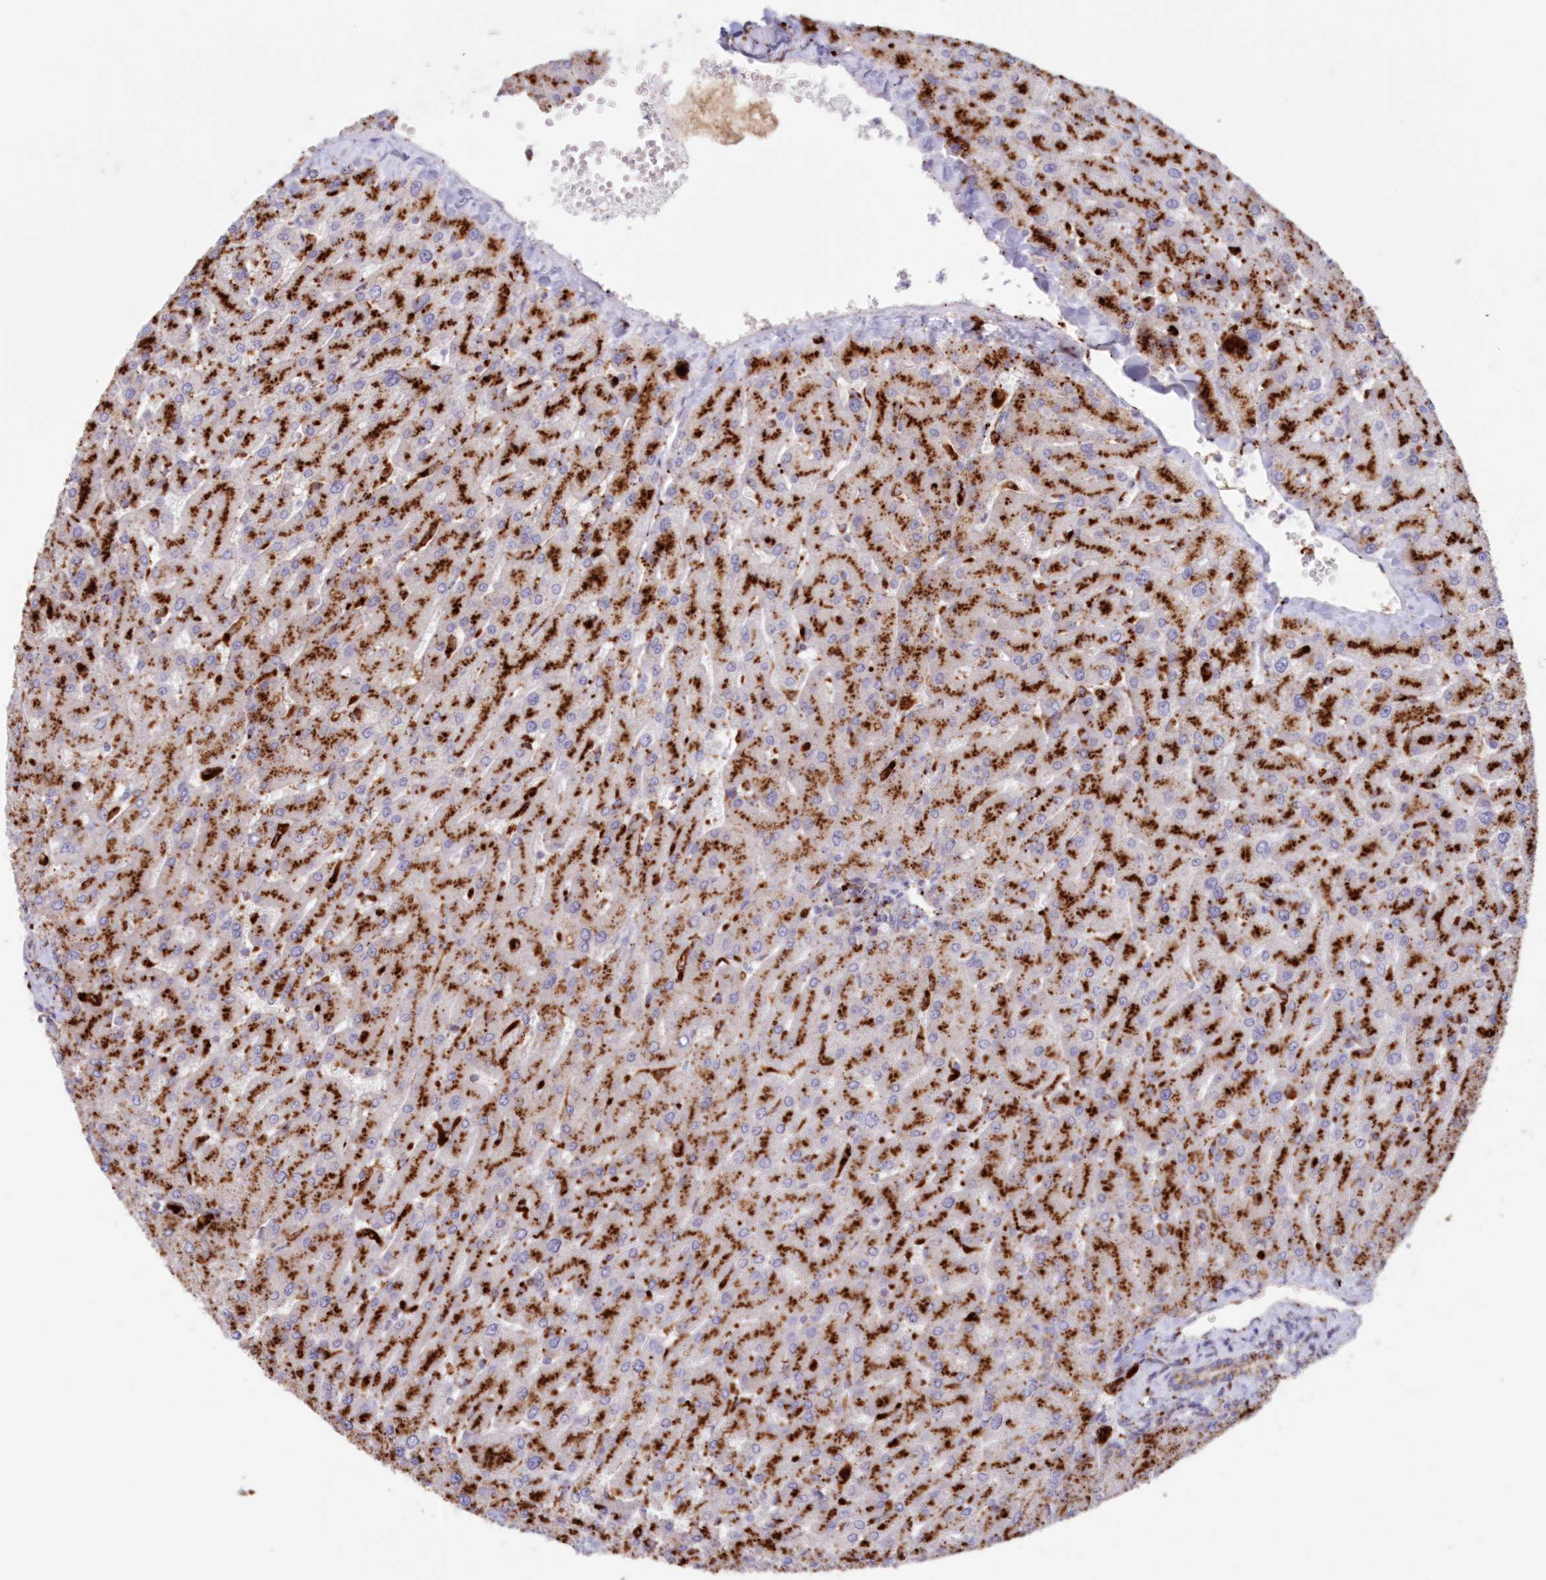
{"staining": {"intensity": "moderate", "quantity": "25%-75%", "location": "cytoplasmic/membranous"}, "tissue": "liver", "cell_type": "Cholangiocytes", "image_type": "normal", "snomed": [{"axis": "morphology", "description": "Normal tissue, NOS"}, {"axis": "topography", "description": "Liver"}], "caption": "Immunohistochemistry (IHC) of unremarkable human liver demonstrates medium levels of moderate cytoplasmic/membranous staining in about 25%-75% of cholangiocytes. (DAB (3,3'-diaminobenzidine) IHC with brightfield microscopy, high magnification).", "gene": "TPP1", "patient": {"sex": "male", "age": 55}}